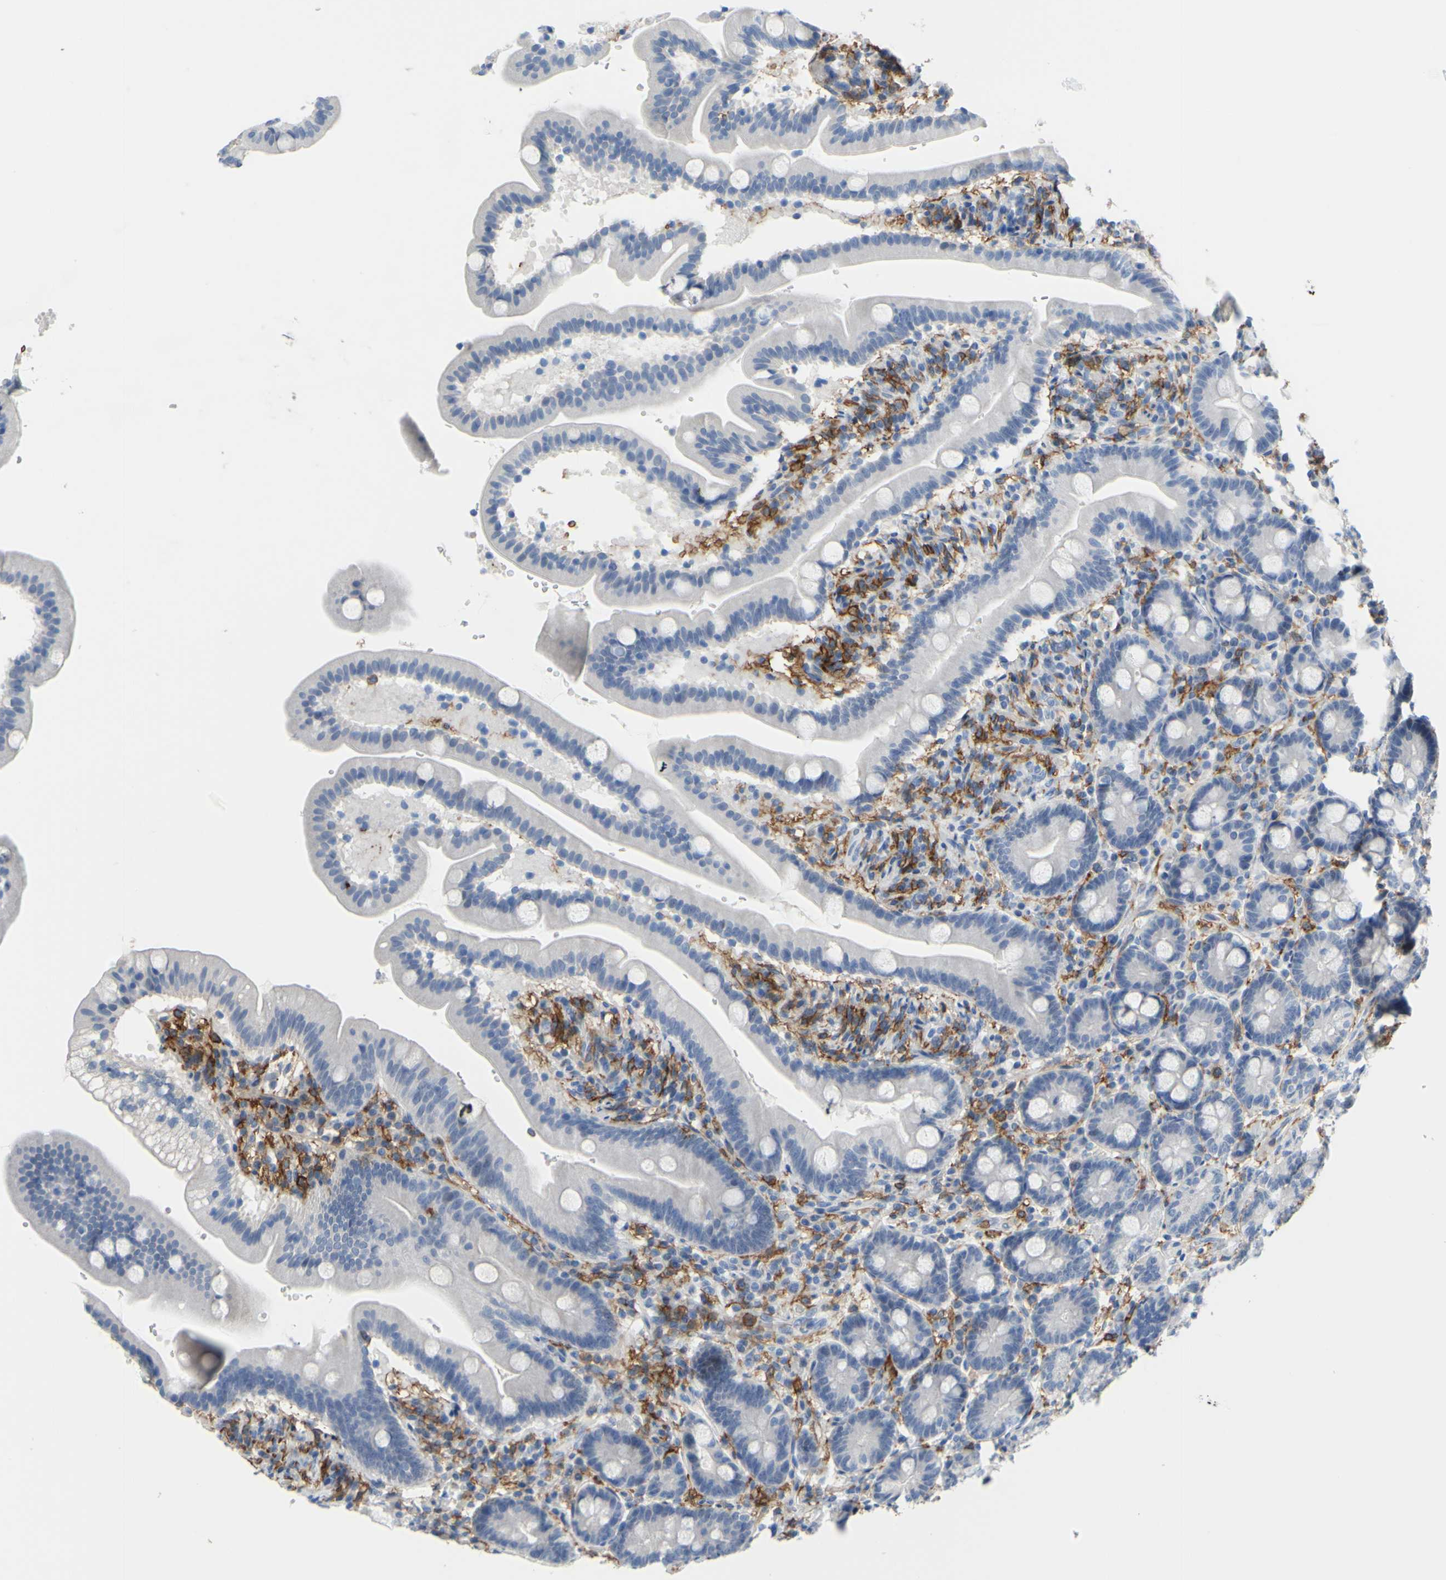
{"staining": {"intensity": "negative", "quantity": "none", "location": "none"}, "tissue": "duodenum", "cell_type": "Glandular cells", "image_type": "normal", "snomed": [{"axis": "morphology", "description": "Normal tissue, NOS"}, {"axis": "topography", "description": "Duodenum"}], "caption": "High power microscopy histopathology image of an IHC histopathology image of unremarkable duodenum, revealing no significant expression in glandular cells. (DAB immunohistochemistry (IHC), high magnification).", "gene": "FCGR2A", "patient": {"sex": "male", "age": 54}}